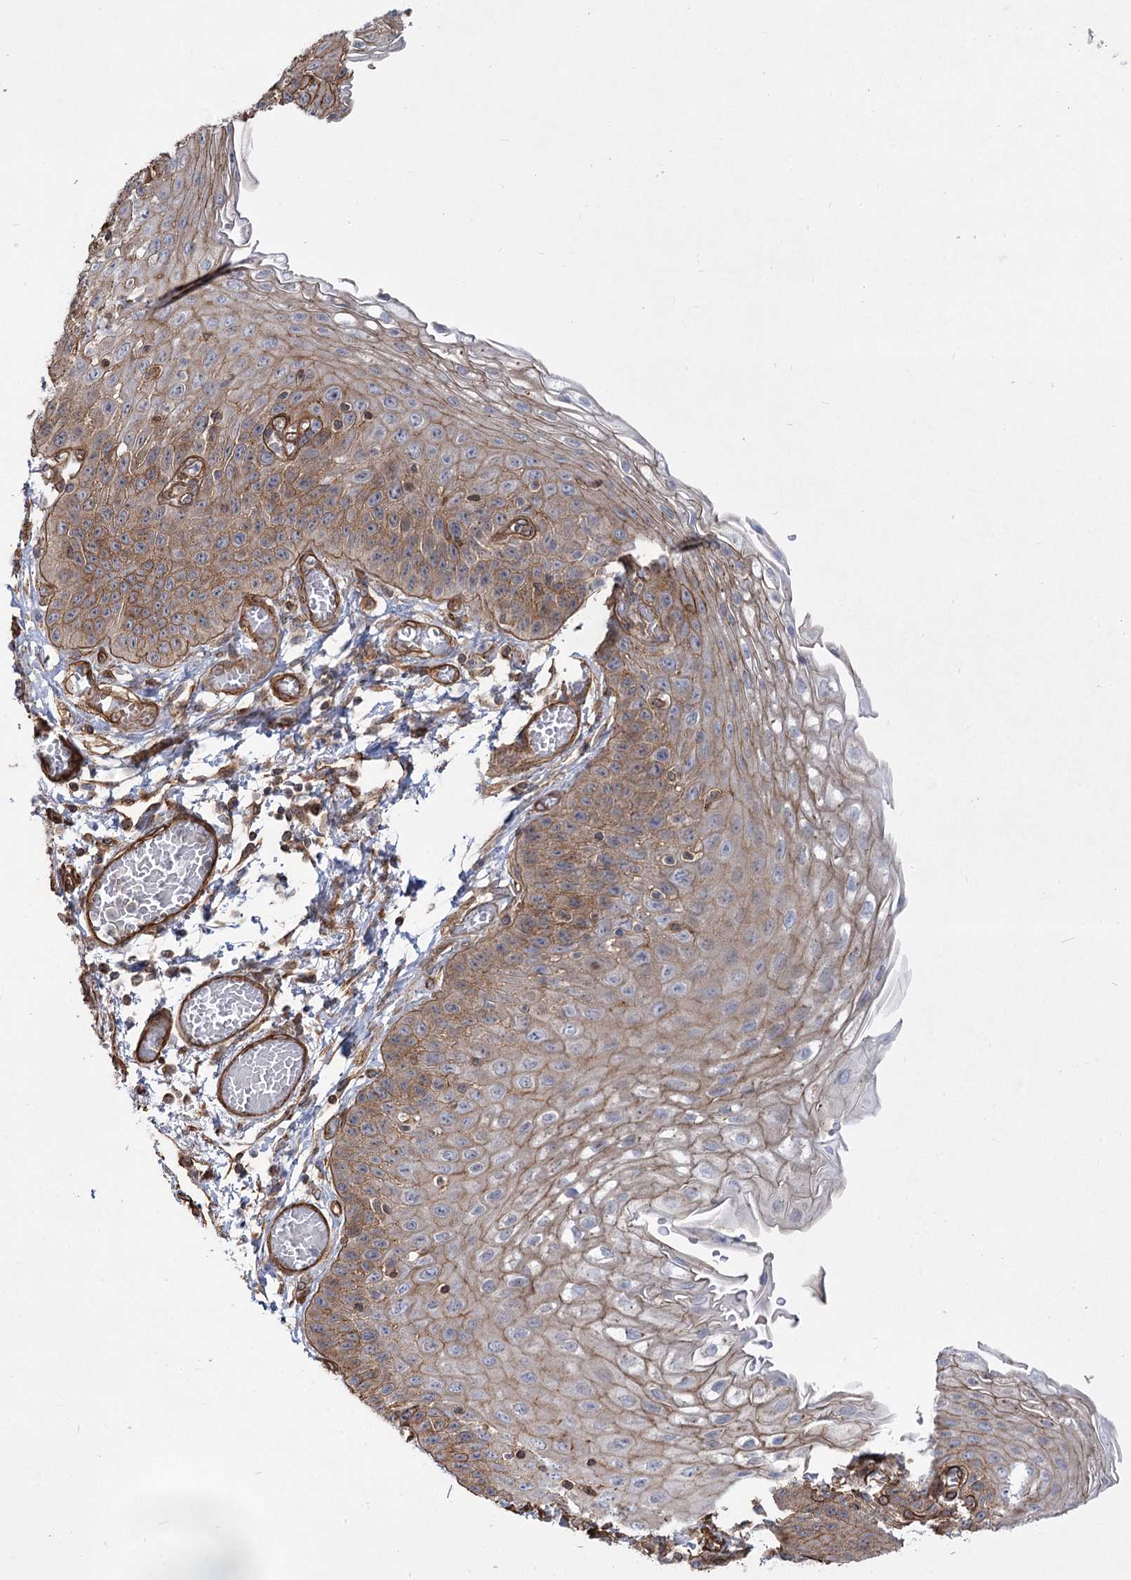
{"staining": {"intensity": "moderate", "quantity": ">75%", "location": "cytoplasmic/membranous"}, "tissue": "esophagus", "cell_type": "Squamous epithelial cells", "image_type": "normal", "snomed": [{"axis": "morphology", "description": "Normal tissue, NOS"}, {"axis": "topography", "description": "Esophagus"}], "caption": "DAB (3,3'-diaminobenzidine) immunohistochemical staining of unremarkable esophagus shows moderate cytoplasmic/membranous protein staining in about >75% of squamous epithelial cells.", "gene": "SH3BP5L", "patient": {"sex": "male", "age": 81}}